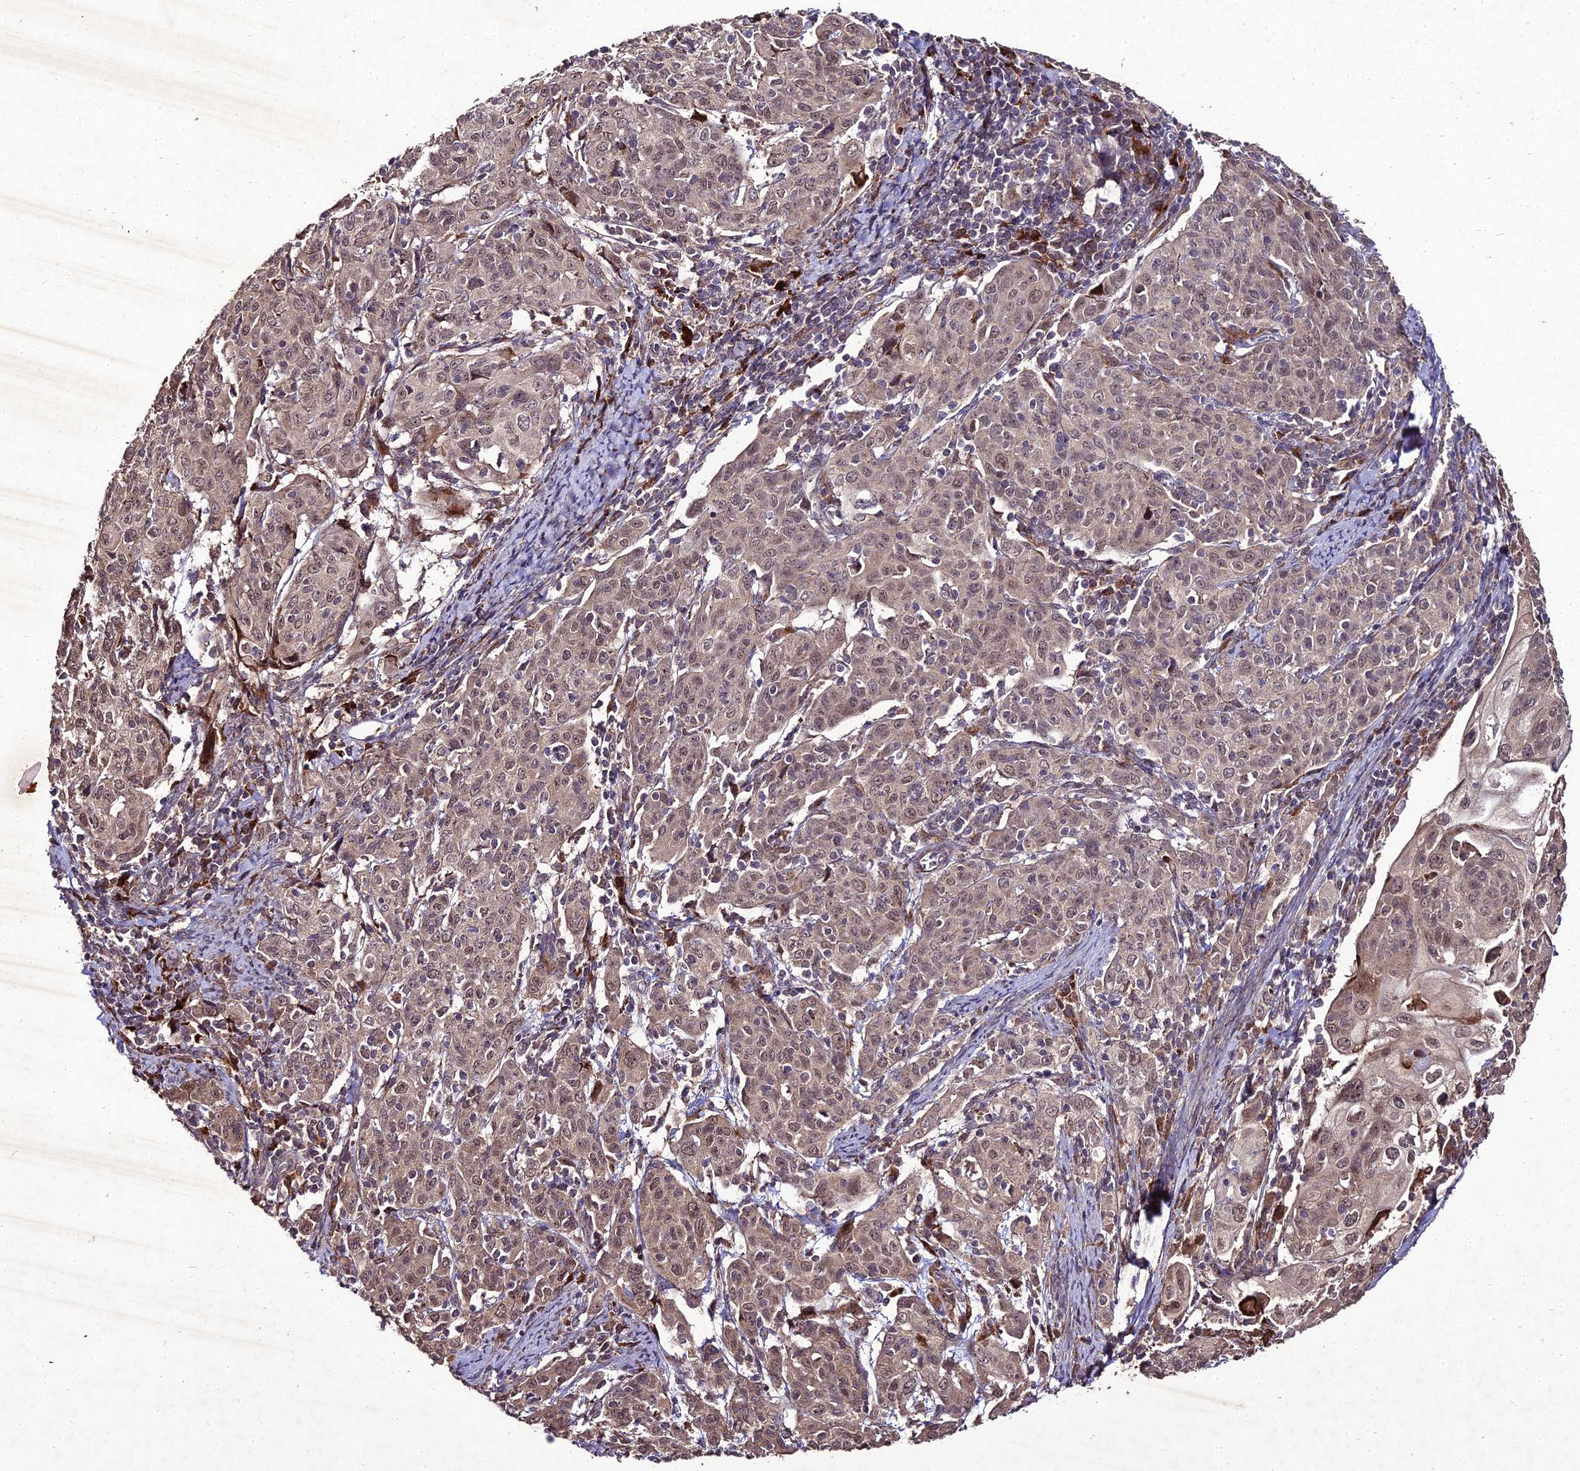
{"staining": {"intensity": "weak", "quantity": ">75%", "location": "nuclear"}, "tissue": "cervical cancer", "cell_type": "Tumor cells", "image_type": "cancer", "snomed": [{"axis": "morphology", "description": "Squamous cell carcinoma, NOS"}, {"axis": "topography", "description": "Cervix"}], "caption": "A low amount of weak nuclear staining is seen in approximately >75% of tumor cells in cervical cancer (squamous cell carcinoma) tissue.", "gene": "ZNF766", "patient": {"sex": "female", "age": 67}}